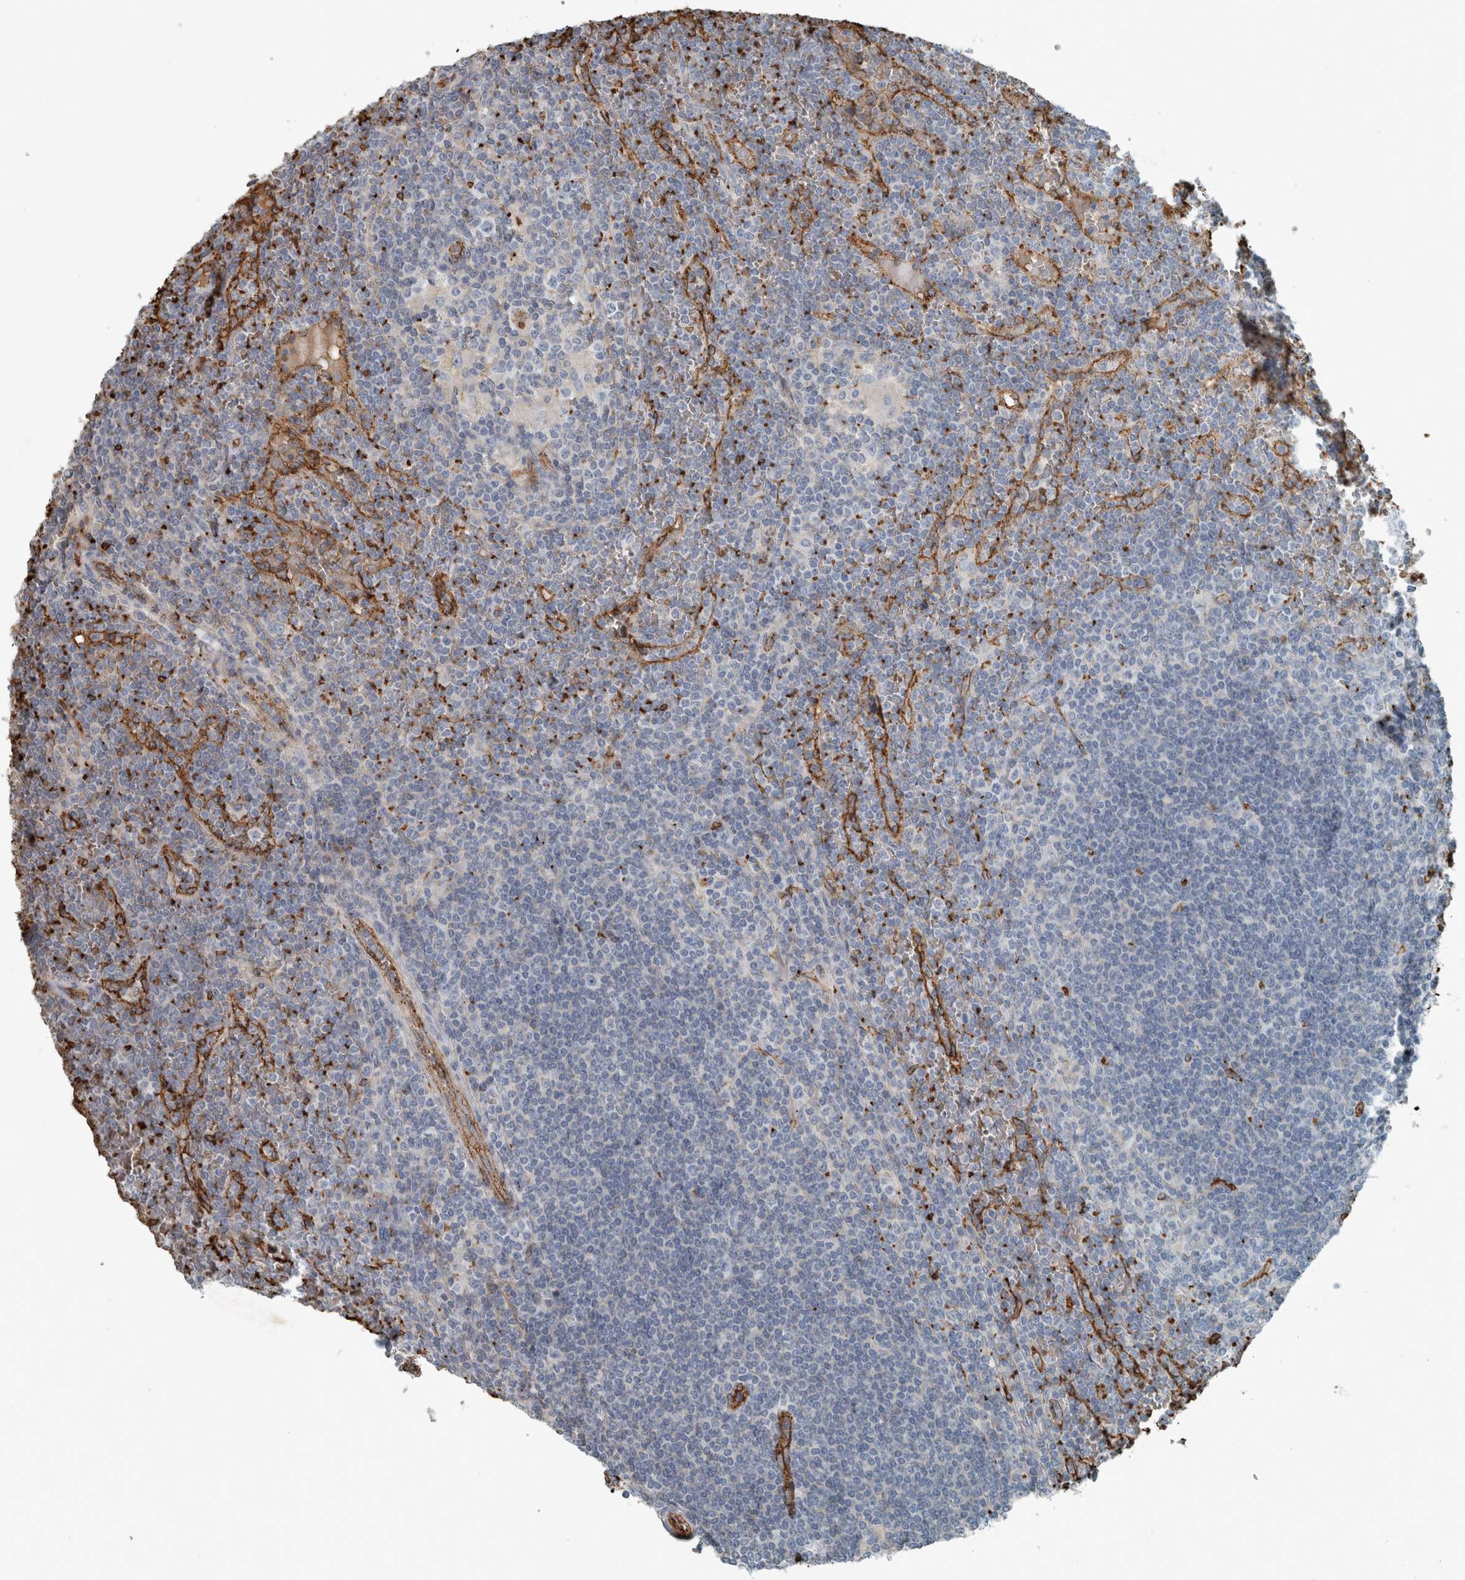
{"staining": {"intensity": "negative", "quantity": "none", "location": "none"}, "tissue": "lymphoma", "cell_type": "Tumor cells", "image_type": "cancer", "snomed": [{"axis": "morphology", "description": "Malignant lymphoma, non-Hodgkin's type, Low grade"}, {"axis": "topography", "description": "Spleen"}], "caption": "Protein analysis of malignant lymphoma, non-Hodgkin's type (low-grade) exhibits no significant expression in tumor cells.", "gene": "LBP", "patient": {"sex": "female", "age": 19}}